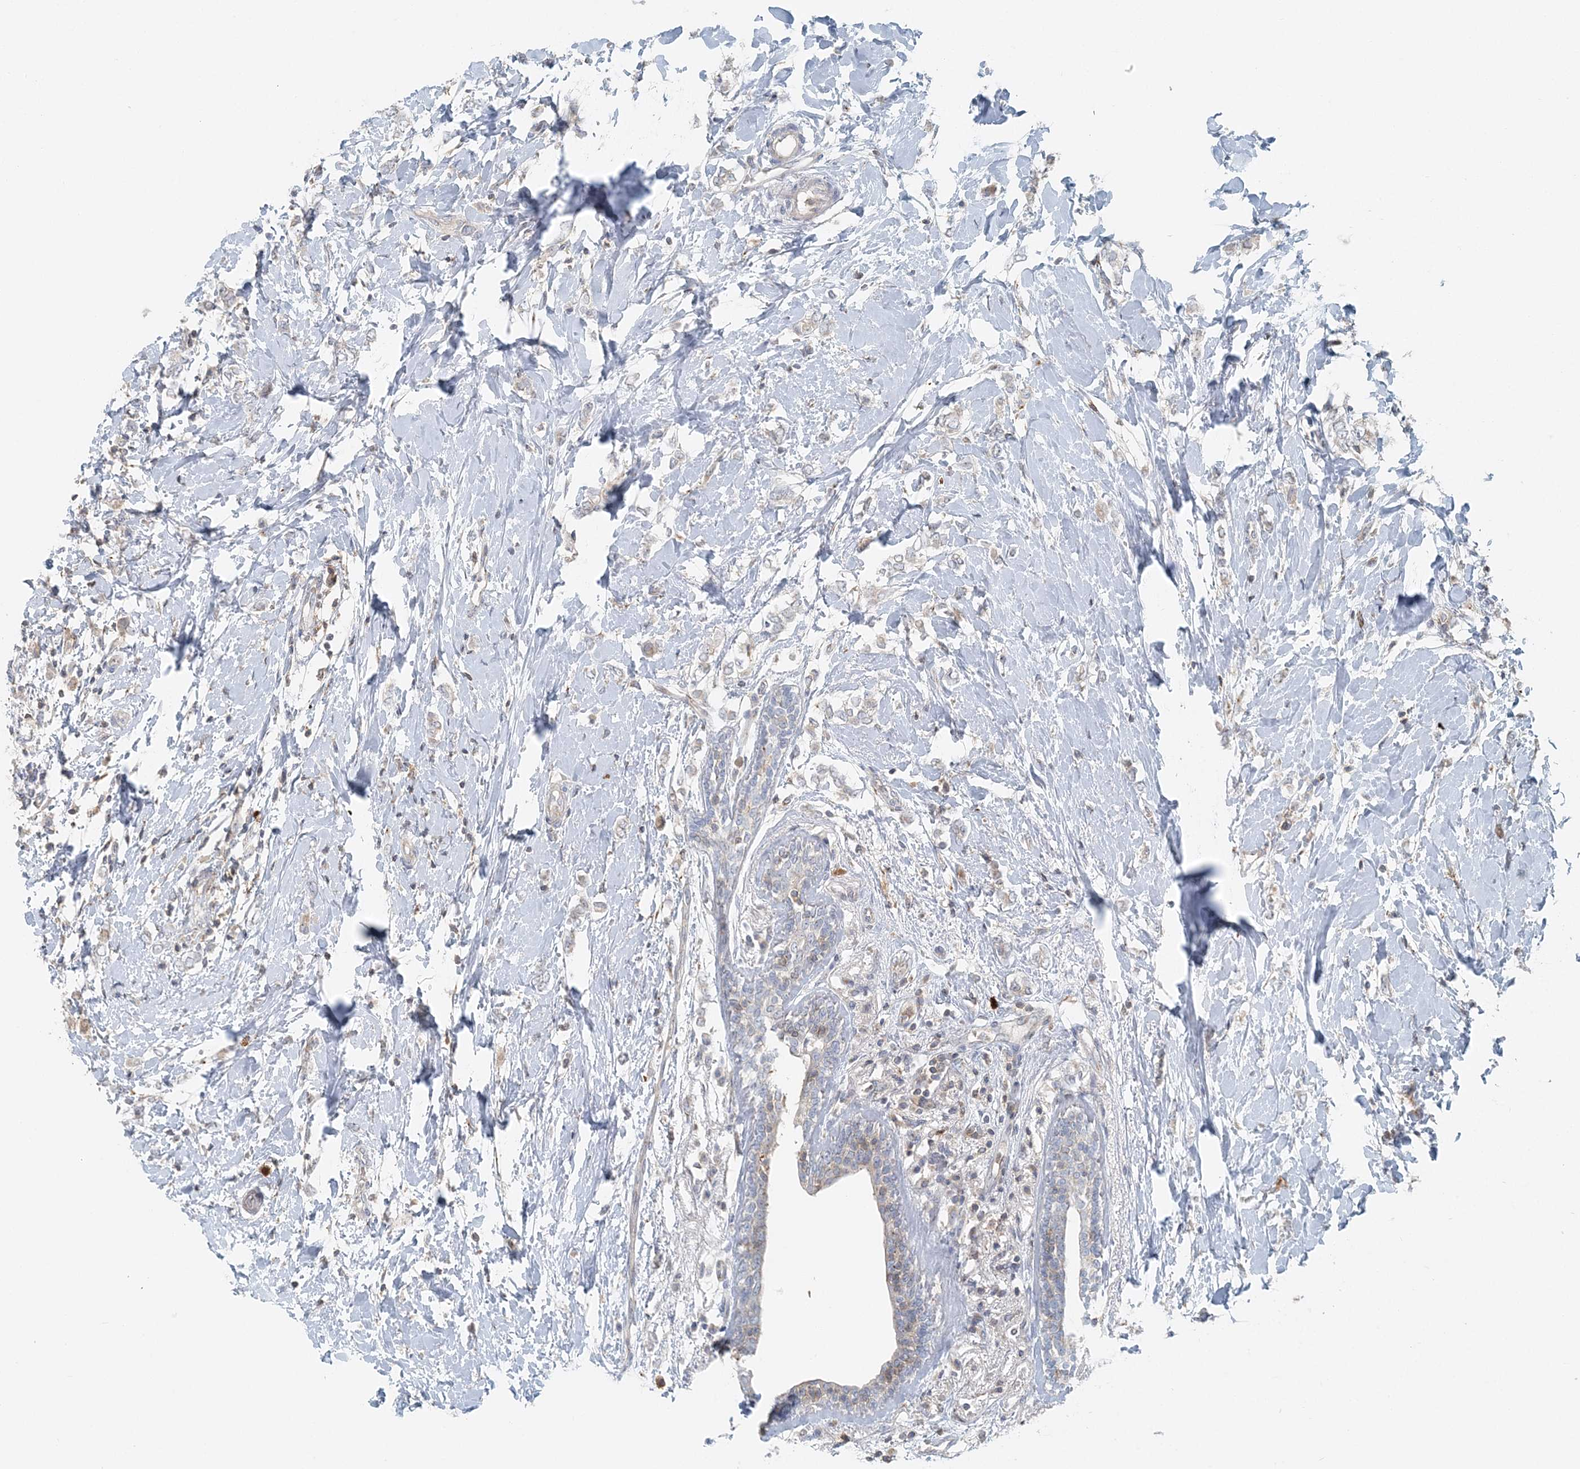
{"staining": {"intensity": "negative", "quantity": "none", "location": "none"}, "tissue": "breast cancer", "cell_type": "Tumor cells", "image_type": "cancer", "snomed": [{"axis": "morphology", "description": "Normal tissue, NOS"}, {"axis": "morphology", "description": "Lobular carcinoma"}, {"axis": "topography", "description": "Breast"}], "caption": "A histopathology image of breast lobular carcinoma stained for a protein displays no brown staining in tumor cells. (Stains: DAB (3,3'-diaminobenzidine) IHC with hematoxylin counter stain, Microscopy: brightfield microscopy at high magnification).", "gene": "NAA11", "patient": {"sex": "female", "age": 47}}